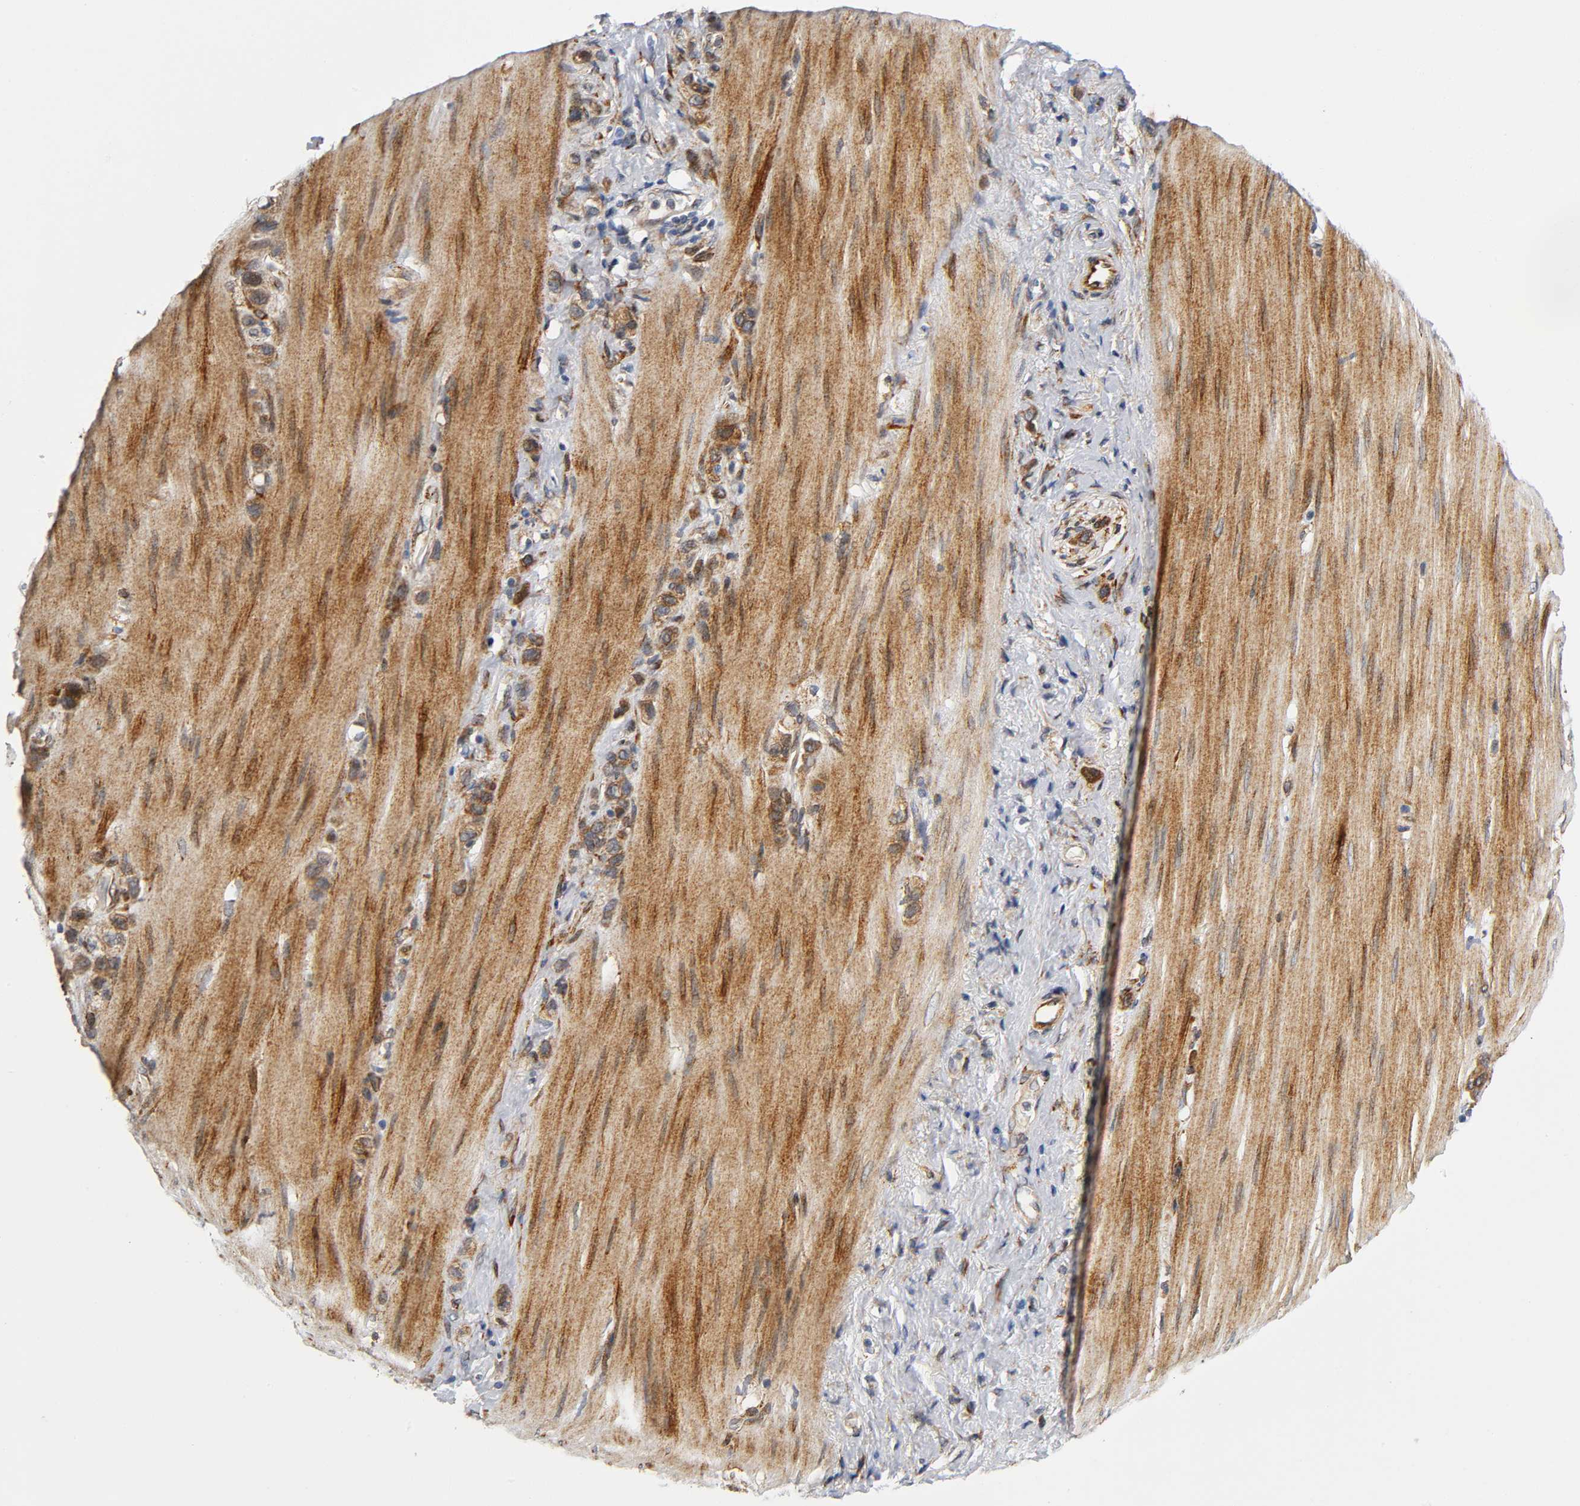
{"staining": {"intensity": "moderate", "quantity": ">75%", "location": "cytoplasmic/membranous"}, "tissue": "stomach cancer", "cell_type": "Tumor cells", "image_type": "cancer", "snomed": [{"axis": "morphology", "description": "Normal tissue, NOS"}, {"axis": "morphology", "description": "Adenocarcinoma, NOS"}, {"axis": "morphology", "description": "Adenocarcinoma, High grade"}, {"axis": "topography", "description": "Stomach, upper"}, {"axis": "topography", "description": "Stomach"}], "caption": "Immunohistochemistry (IHC) micrograph of human stomach cancer stained for a protein (brown), which reveals medium levels of moderate cytoplasmic/membranous expression in approximately >75% of tumor cells.", "gene": "SOS2", "patient": {"sex": "female", "age": 65}}